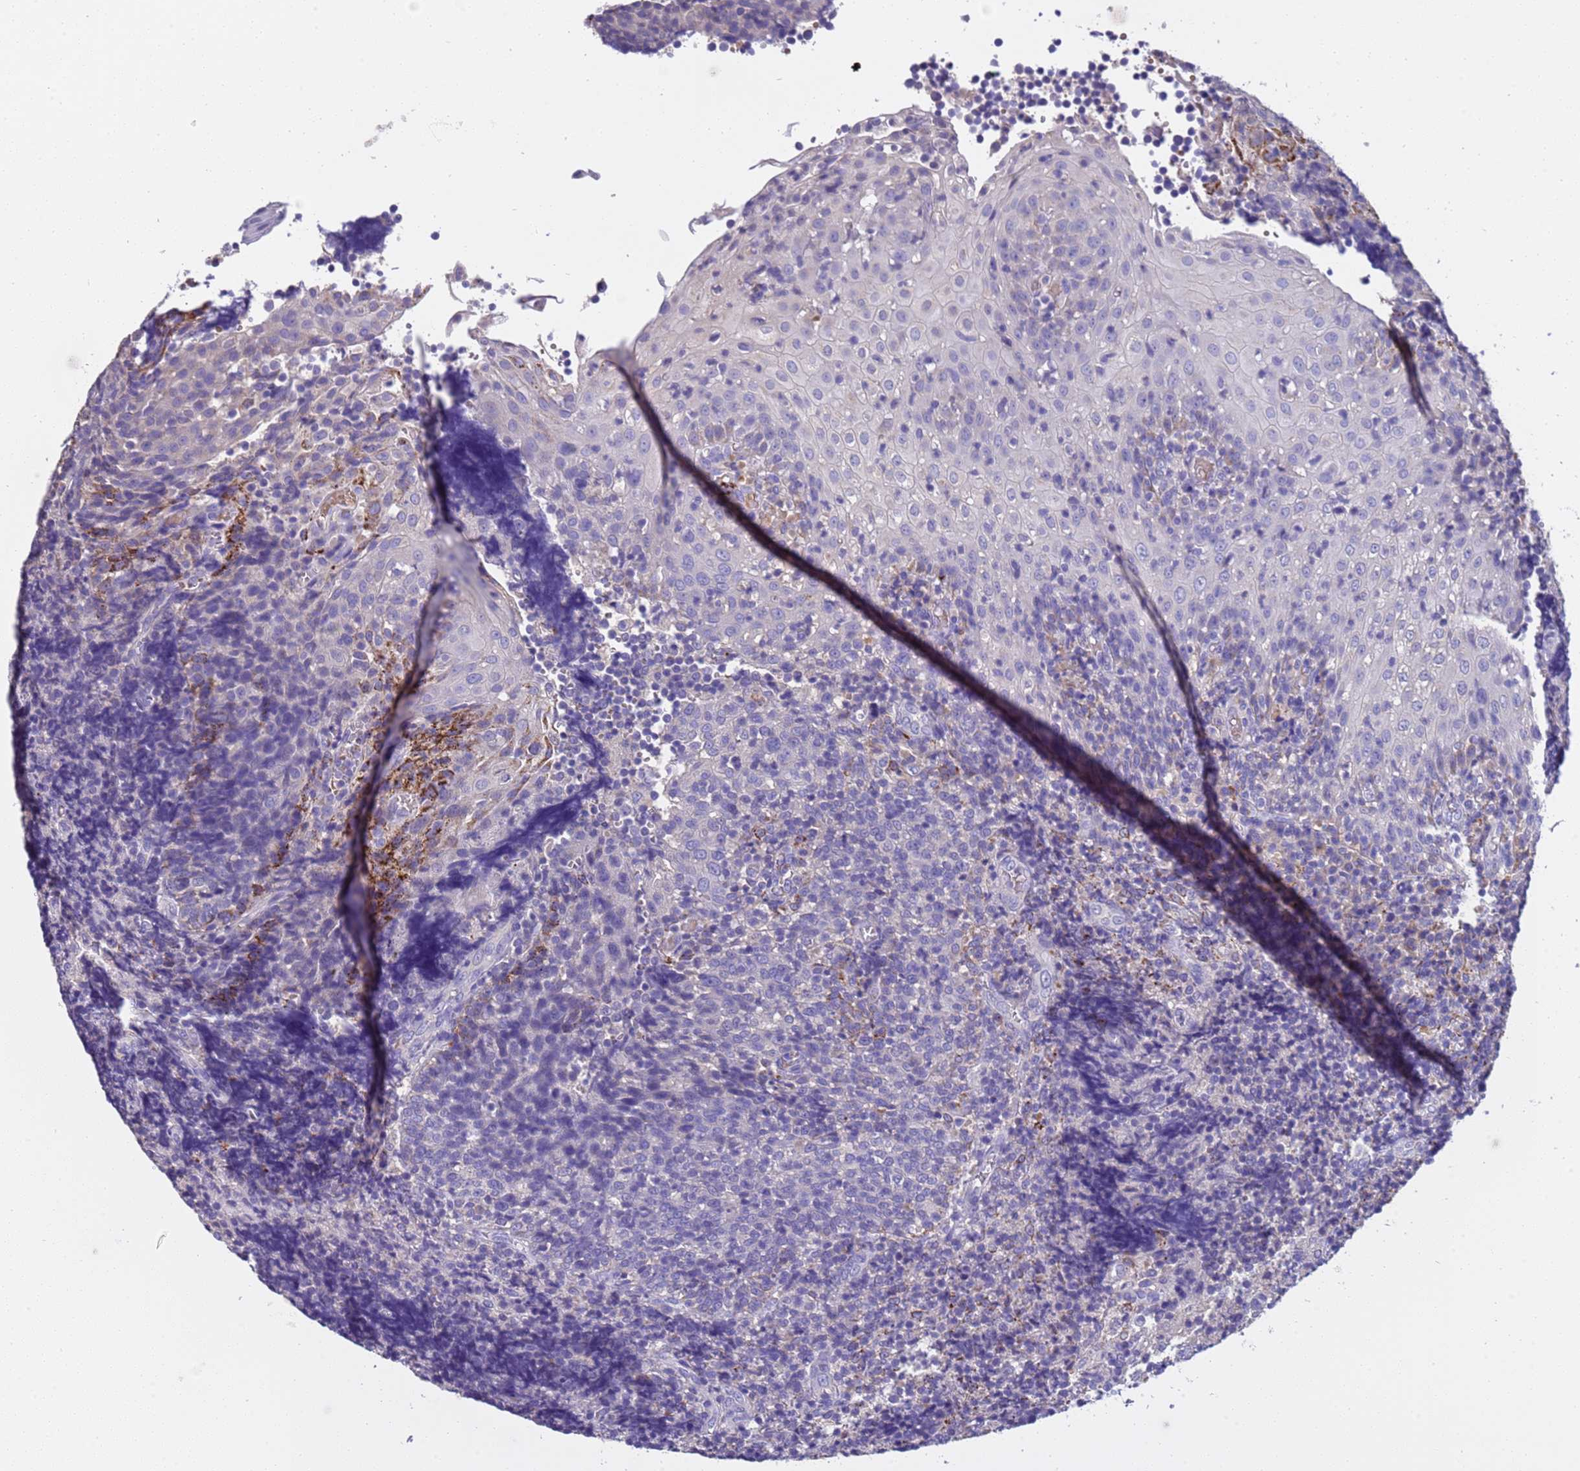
{"staining": {"intensity": "negative", "quantity": "none", "location": "none"}, "tissue": "tonsil", "cell_type": "Germinal center cells", "image_type": "normal", "snomed": [{"axis": "morphology", "description": "Normal tissue, NOS"}, {"axis": "topography", "description": "Tonsil"}], "caption": "Immunohistochemistry (IHC) of normal human tonsil reveals no staining in germinal center cells.", "gene": "SLC24A3", "patient": {"sex": "female", "age": 19}}